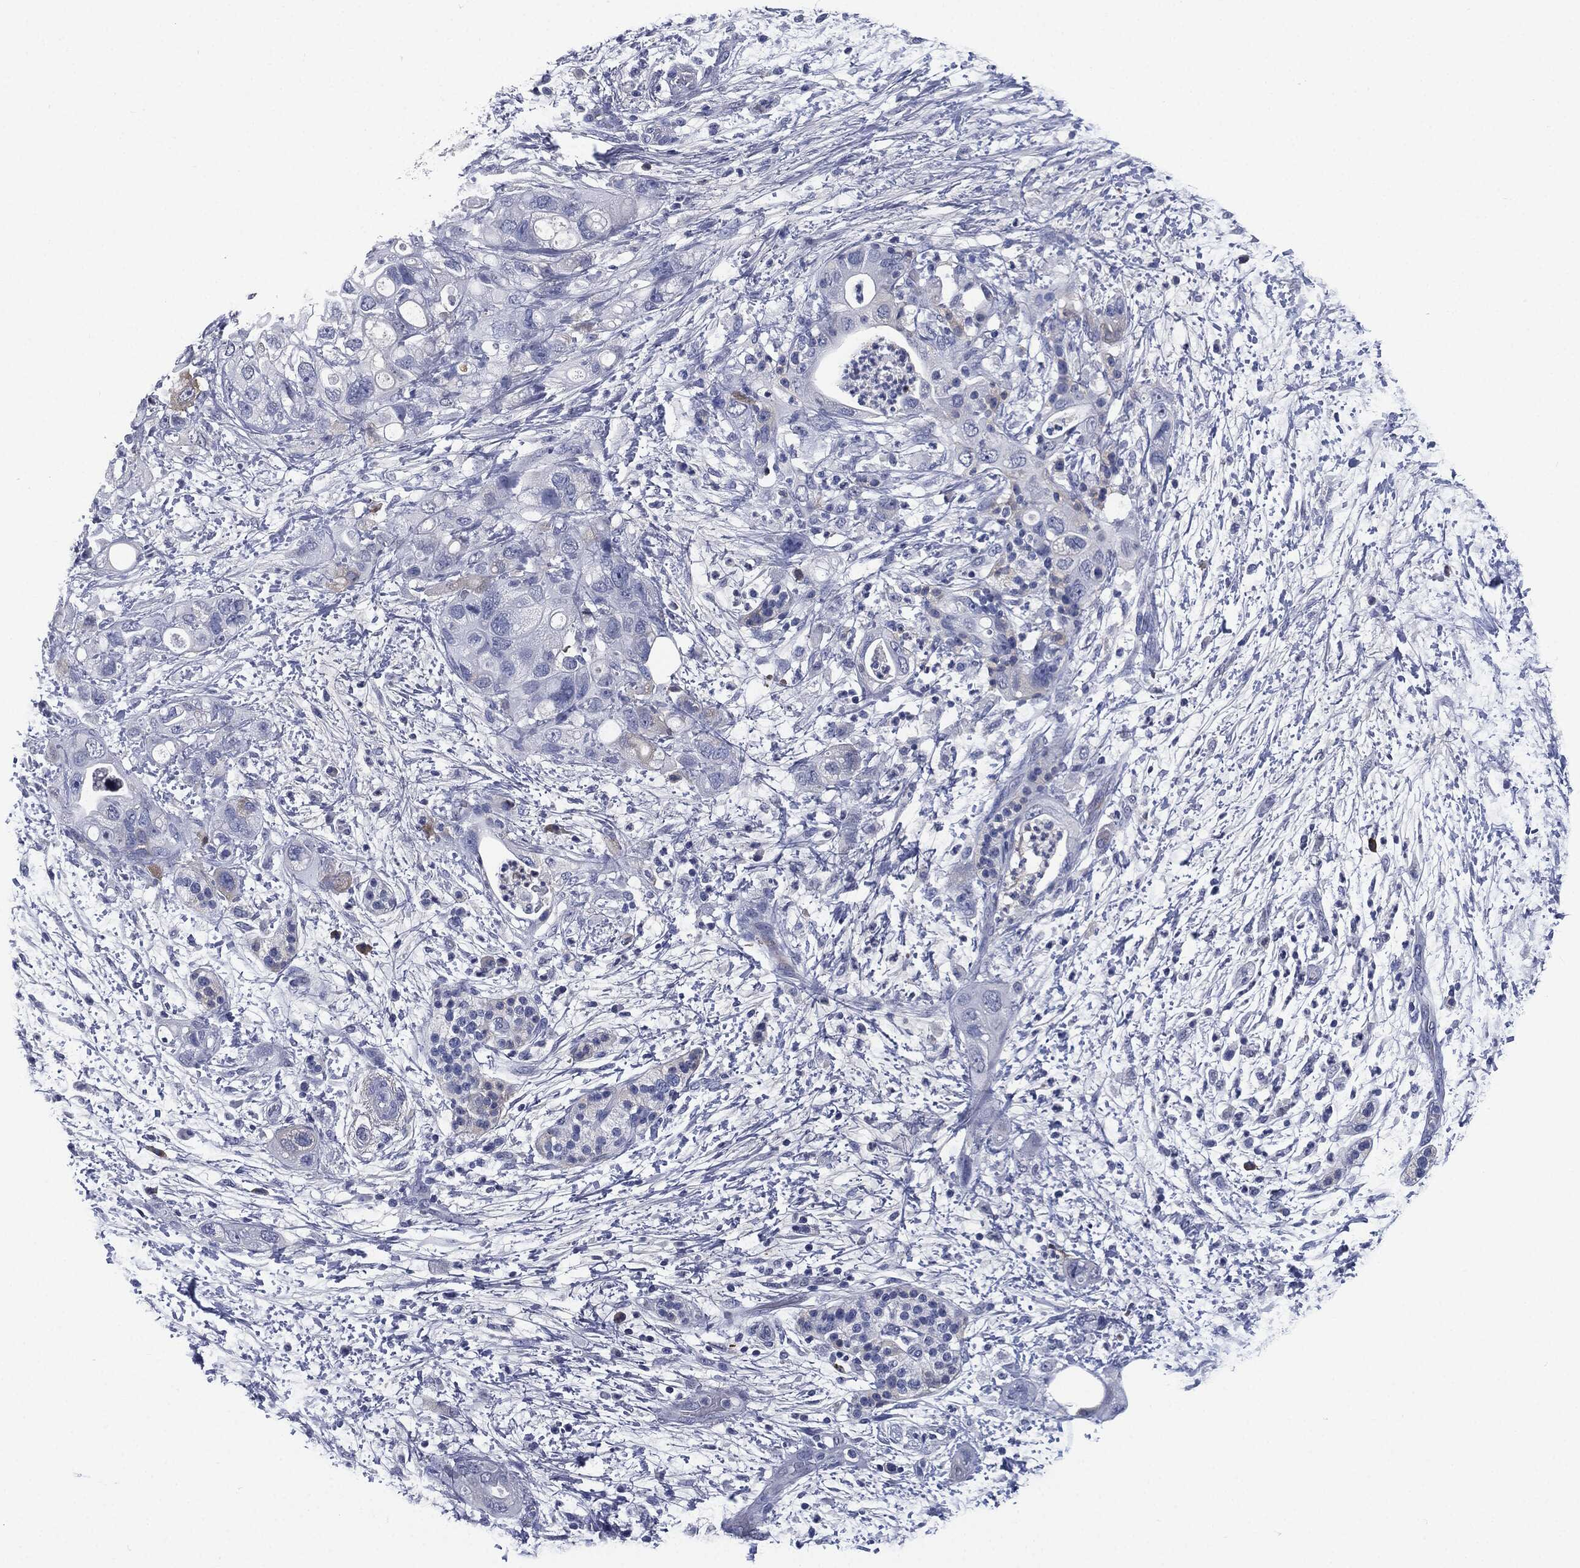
{"staining": {"intensity": "negative", "quantity": "none", "location": "none"}, "tissue": "pancreatic cancer", "cell_type": "Tumor cells", "image_type": "cancer", "snomed": [{"axis": "morphology", "description": "Adenocarcinoma, NOS"}, {"axis": "topography", "description": "Pancreas"}], "caption": "Immunohistochemistry photomicrograph of neoplastic tissue: adenocarcinoma (pancreatic) stained with DAB displays no significant protein staining in tumor cells.", "gene": "SIGLEC7", "patient": {"sex": "female", "age": 72}}